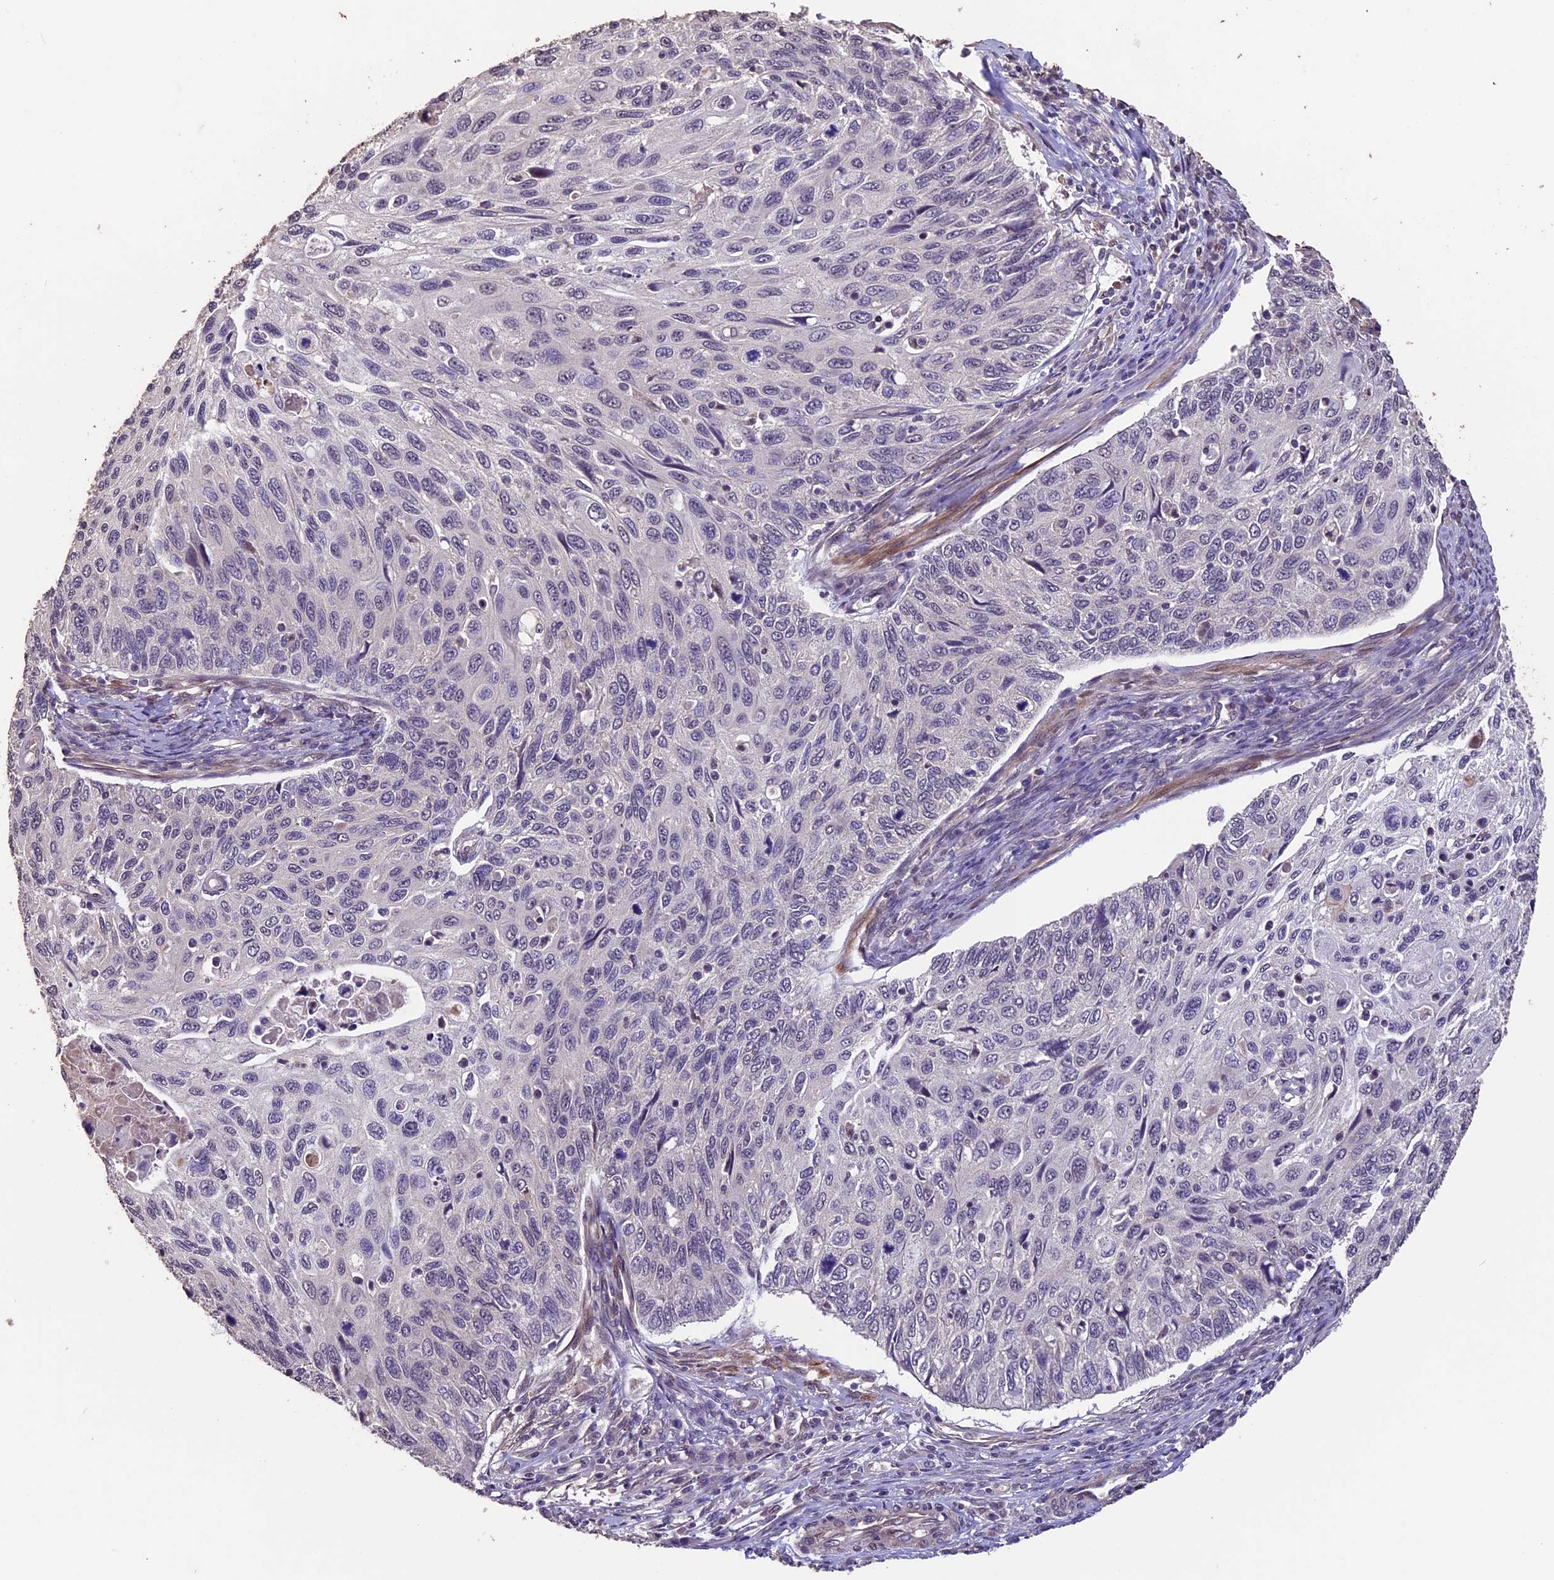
{"staining": {"intensity": "negative", "quantity": "none", "location": "none"}, "tissue": "cervical cancer", "cell_type": "Tumor cells", "image_type": "cancer", "snomed": [{"axis": "morphology", "description": "Squamous cell carcinoma, NOS"}, {"axis": "topography", "description": "Cervix"}], "caption": "High magnification brightfield microscopy of cervical cancer stained with DAB (brown) and counterstained with hematoxylin (blue): tumor cells show no significant expression.", "gene": "GNB5", "patient": {"sex": "female", "age": 70}}